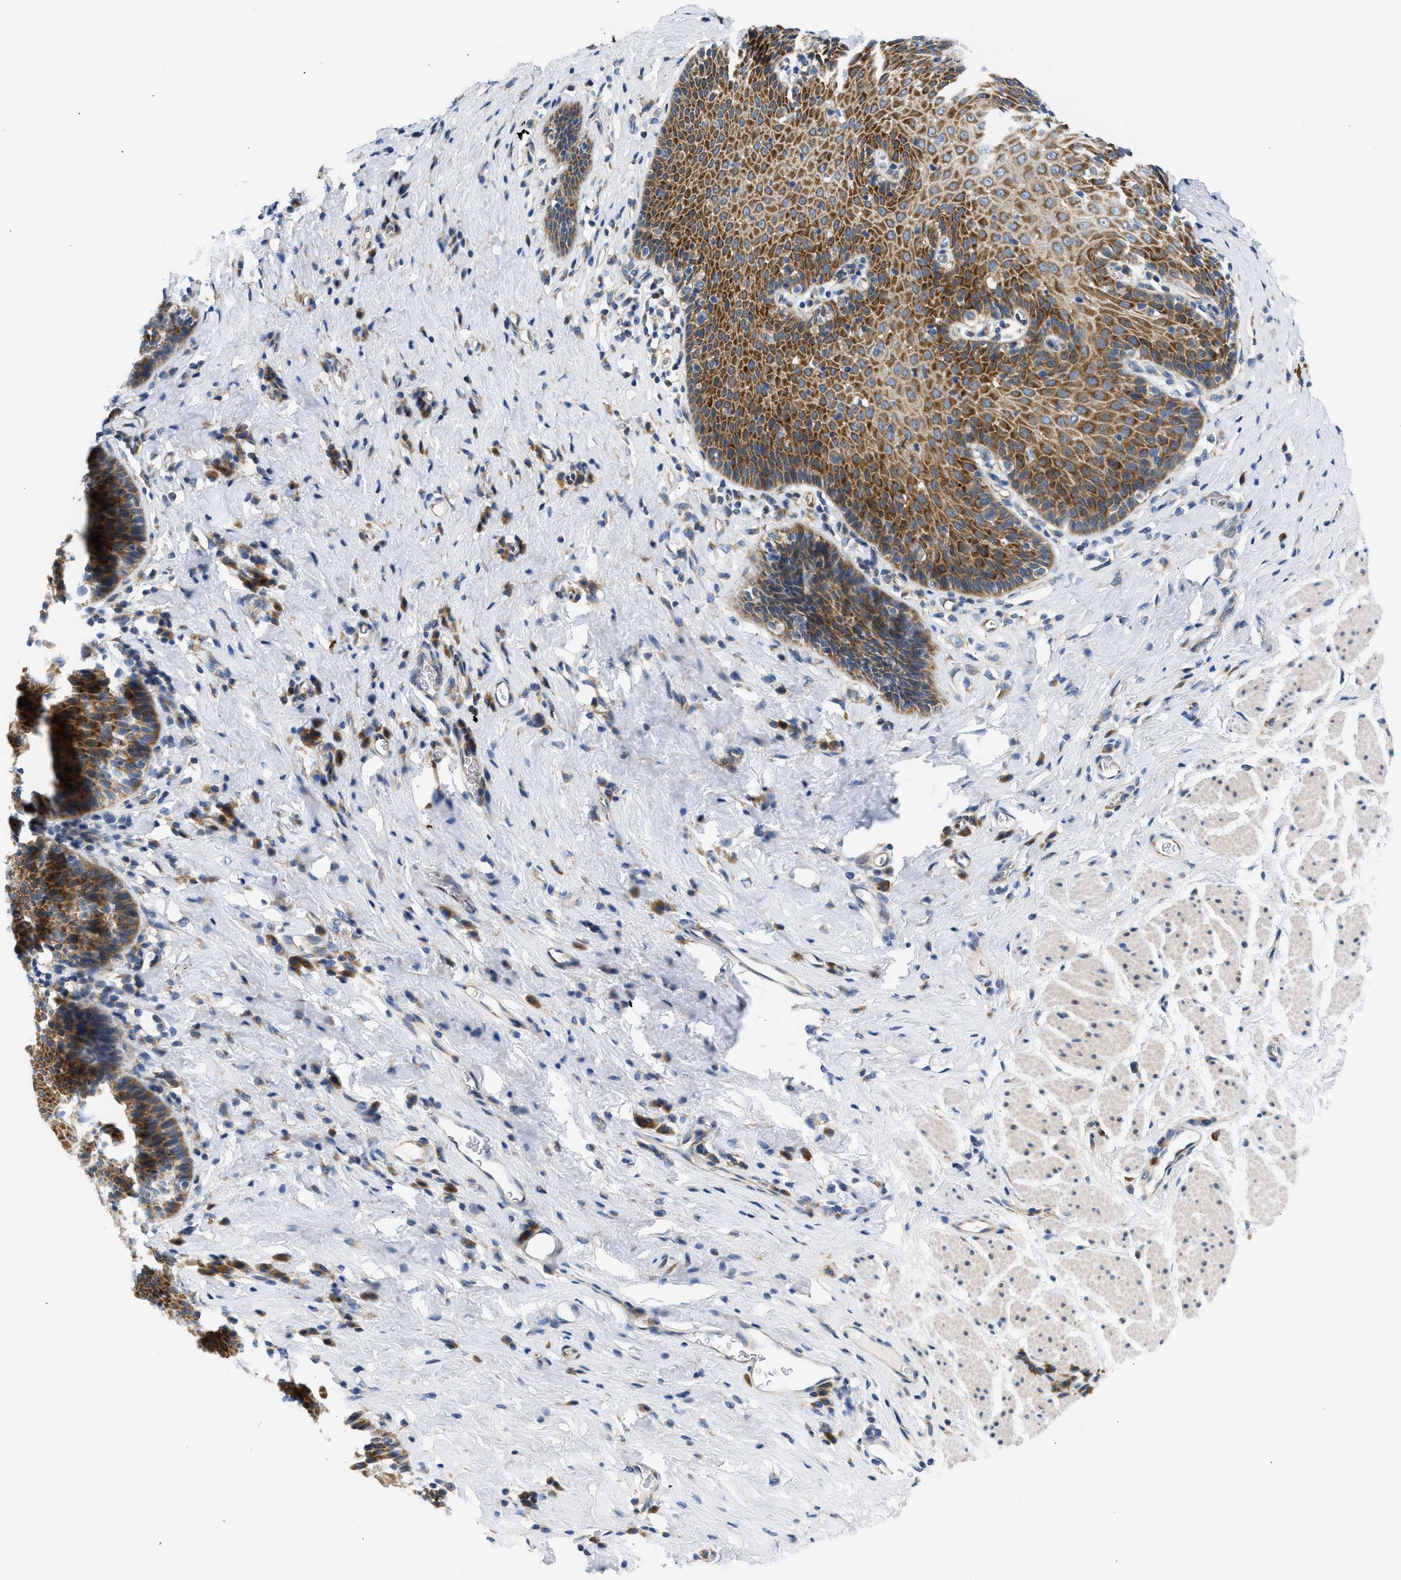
{"staining": {"intensity": "strong", "quantity": ">75%", "location": "cytoplasmic/membranous"}, "tissue": "esophagus", "cell_type": "Squamous epithelial cells", "image_type": "normal", "snomed": [{"axis": "morphology", "description": "Normal tissue, NOS"}, {"axis": "topography", "description": "Esophagus"}], "caption": "Squamous epithelial cells display strong cytoplasmic/membranous expression in about >75% of cells in normal esophagus. The protein of interest is shown in brown color, while the nuclei are stained blue.", "gene": "CAMKK2", "patient": {"sex": "female", "age": 61}}